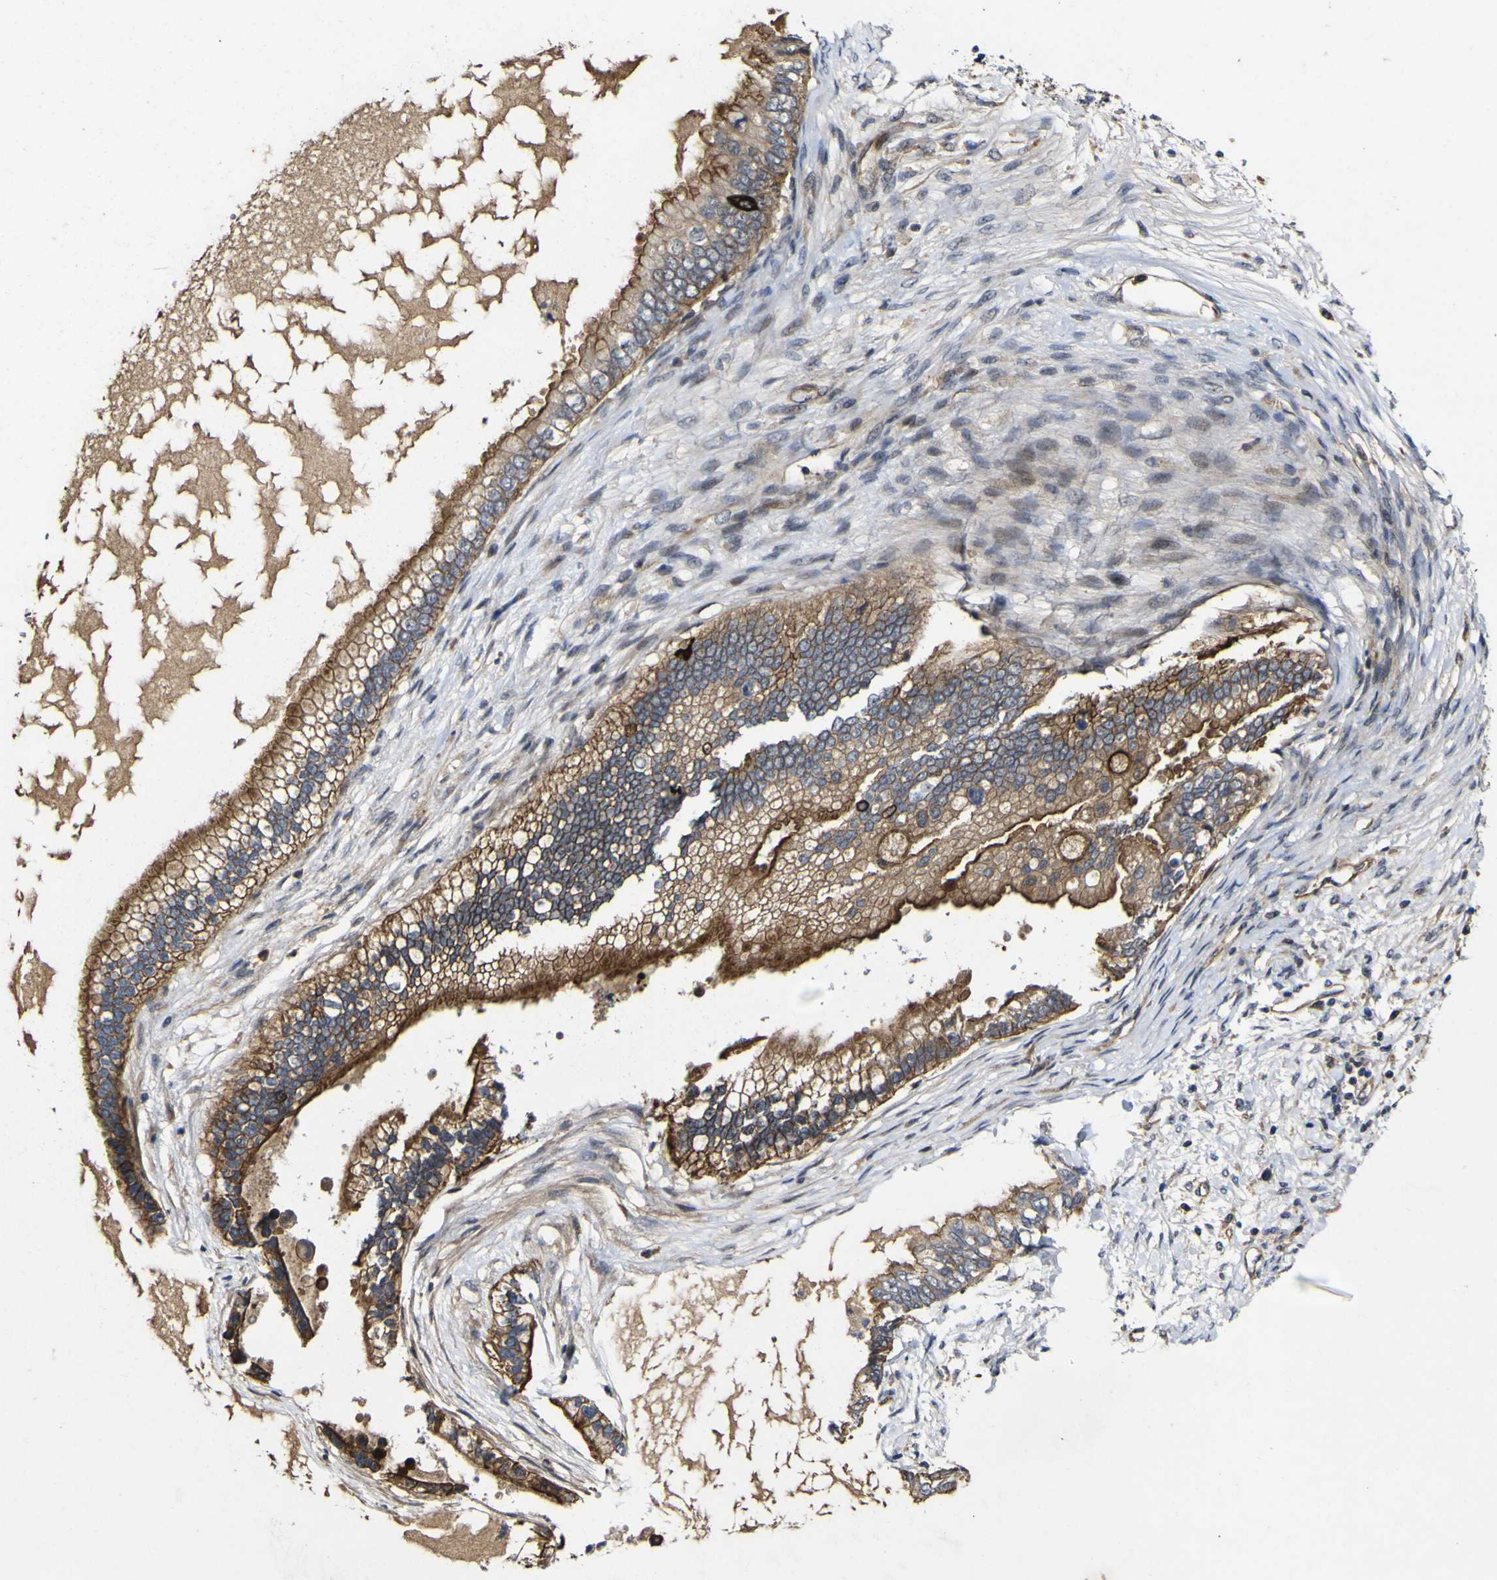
{"staining": {"intensity": "strong", "quantity": "25%-75%", "location": "cytoplasmic/membranous"}, "tissue": "ovarian cancer", "cell_type": "Tumor cells", "image_type": "cancer", "snomed": [{"axis": "morphology", "description": "Cystadenocarcinoma, mucinous, NOS"}, {"axis": "topography", "description": "Ovary"}], "caption": "Mucinous cystadenocarcinoma (ovarian) stained for a protein (brown) reveals strong cytoplasmic/membranous positive positivity in about 25%-75% of tumor cells.", "gene": "CCL2", "patient": {"sex": "female", "age": 80}}